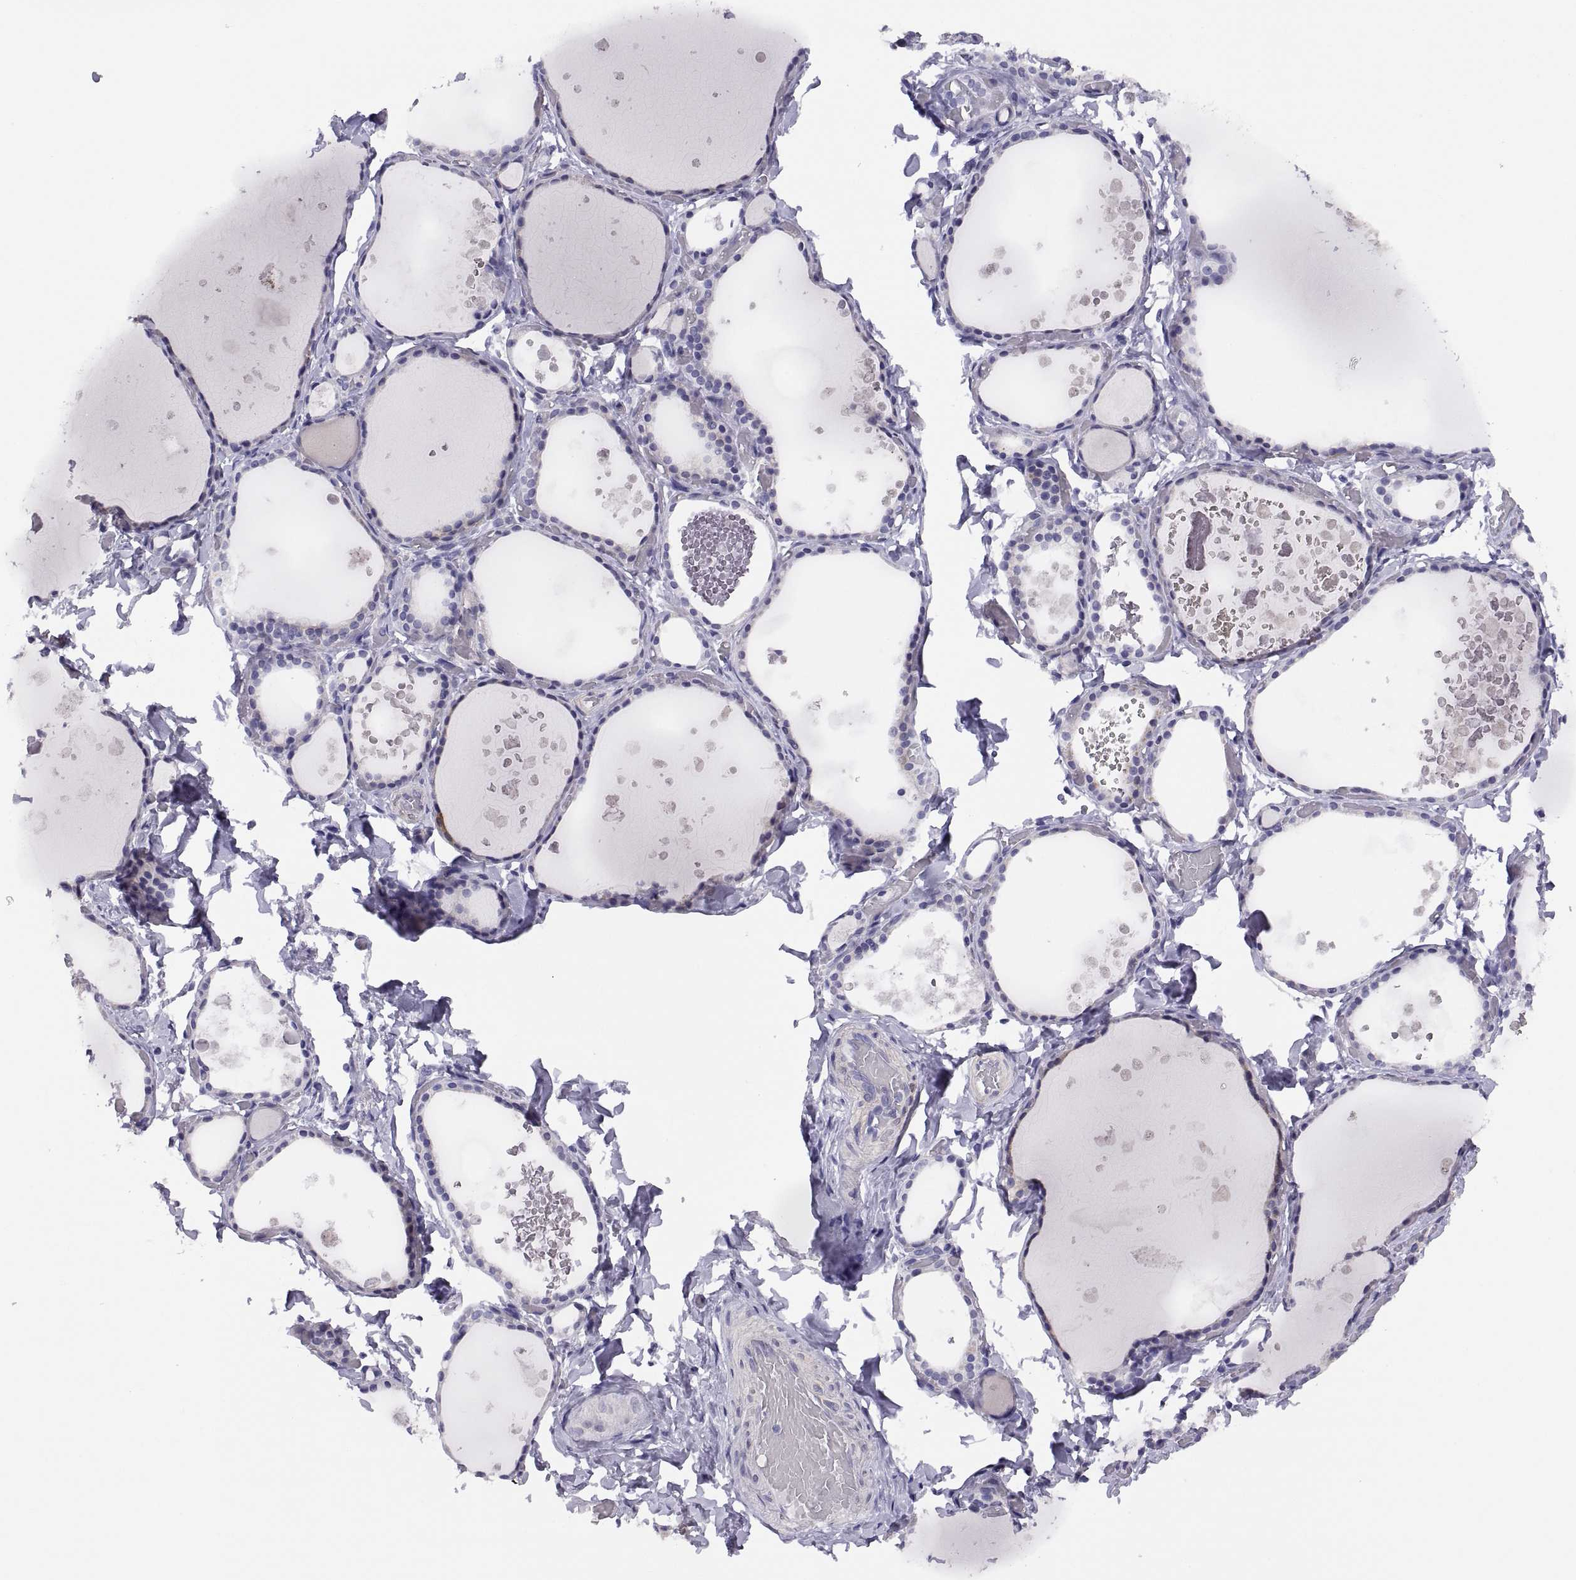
{"staining": {"intensity": "negative", "quantity": "none", "location": "none"}, "tissue": "thyroid gland", "cell_type": "Glandular cells", "image_type": "normal", "snomed": [{"axis": "morphology", "description": "Normal tissue, NOS"}, {"axis": "topography", "description": "Thyroid gland"}], "caption": "DAB immunohistochemical staining of benign human thyroid gland demonstrates no significant expression in glandular cells. (DAB immunohistochemistry (IHC) with hematoxylin counter stain).", "gene": "STRC", "patient": {"sex": "female", "age": 56}}